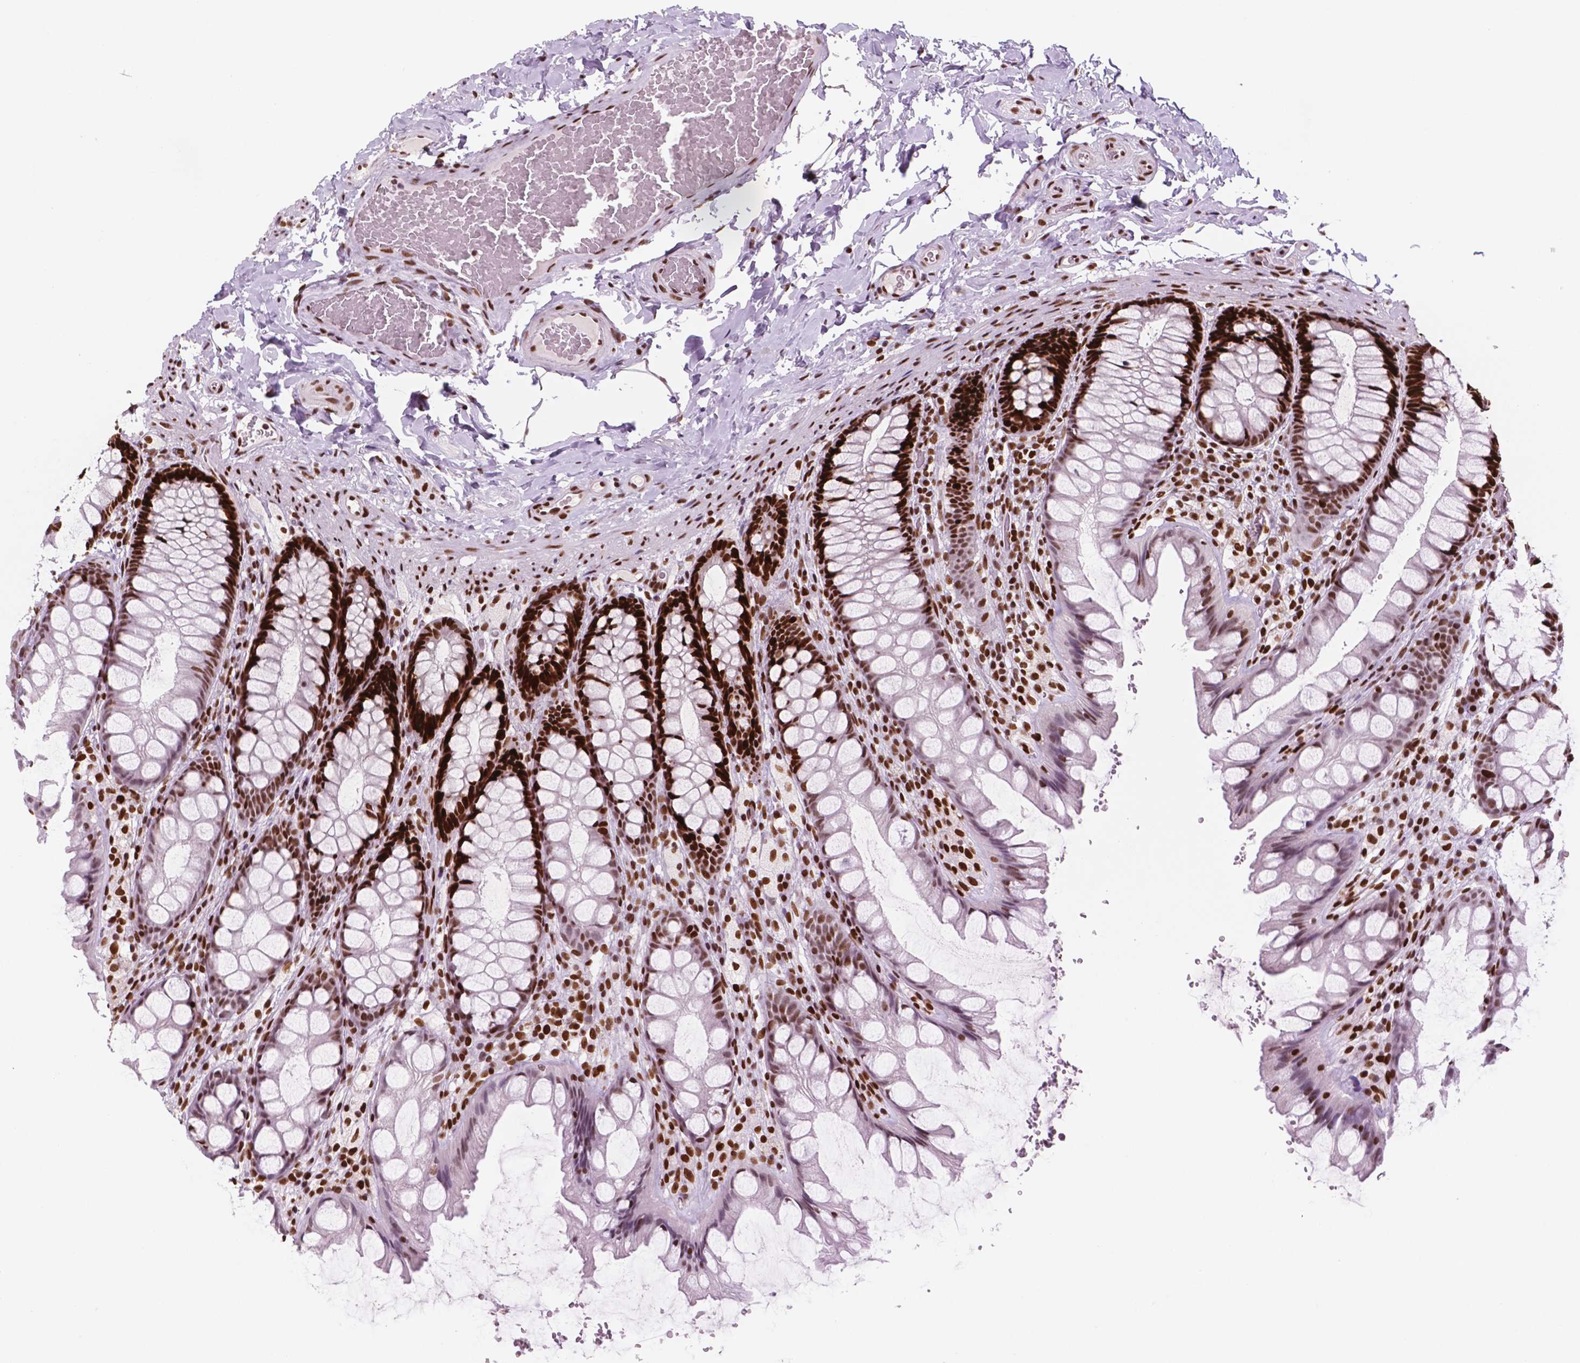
{"staining": {"intensity": "moderate", "quantity": ">75%", "location": "nuclear"}, "tissue": "colon", "cell_type": "Endothelial cells", "image_type": "normal", "snomed": [{"axis": "morphology", "description": "Normal tissue, NOS"}, {"axis": "topography", "description": "Colon"}], "caption": "Protein staining reveals moderate nuclear positivity in about >75% of endothelial cells in normal colon.", "gene": "MSH6", "patient": {"sex": "male", "age": 47}}